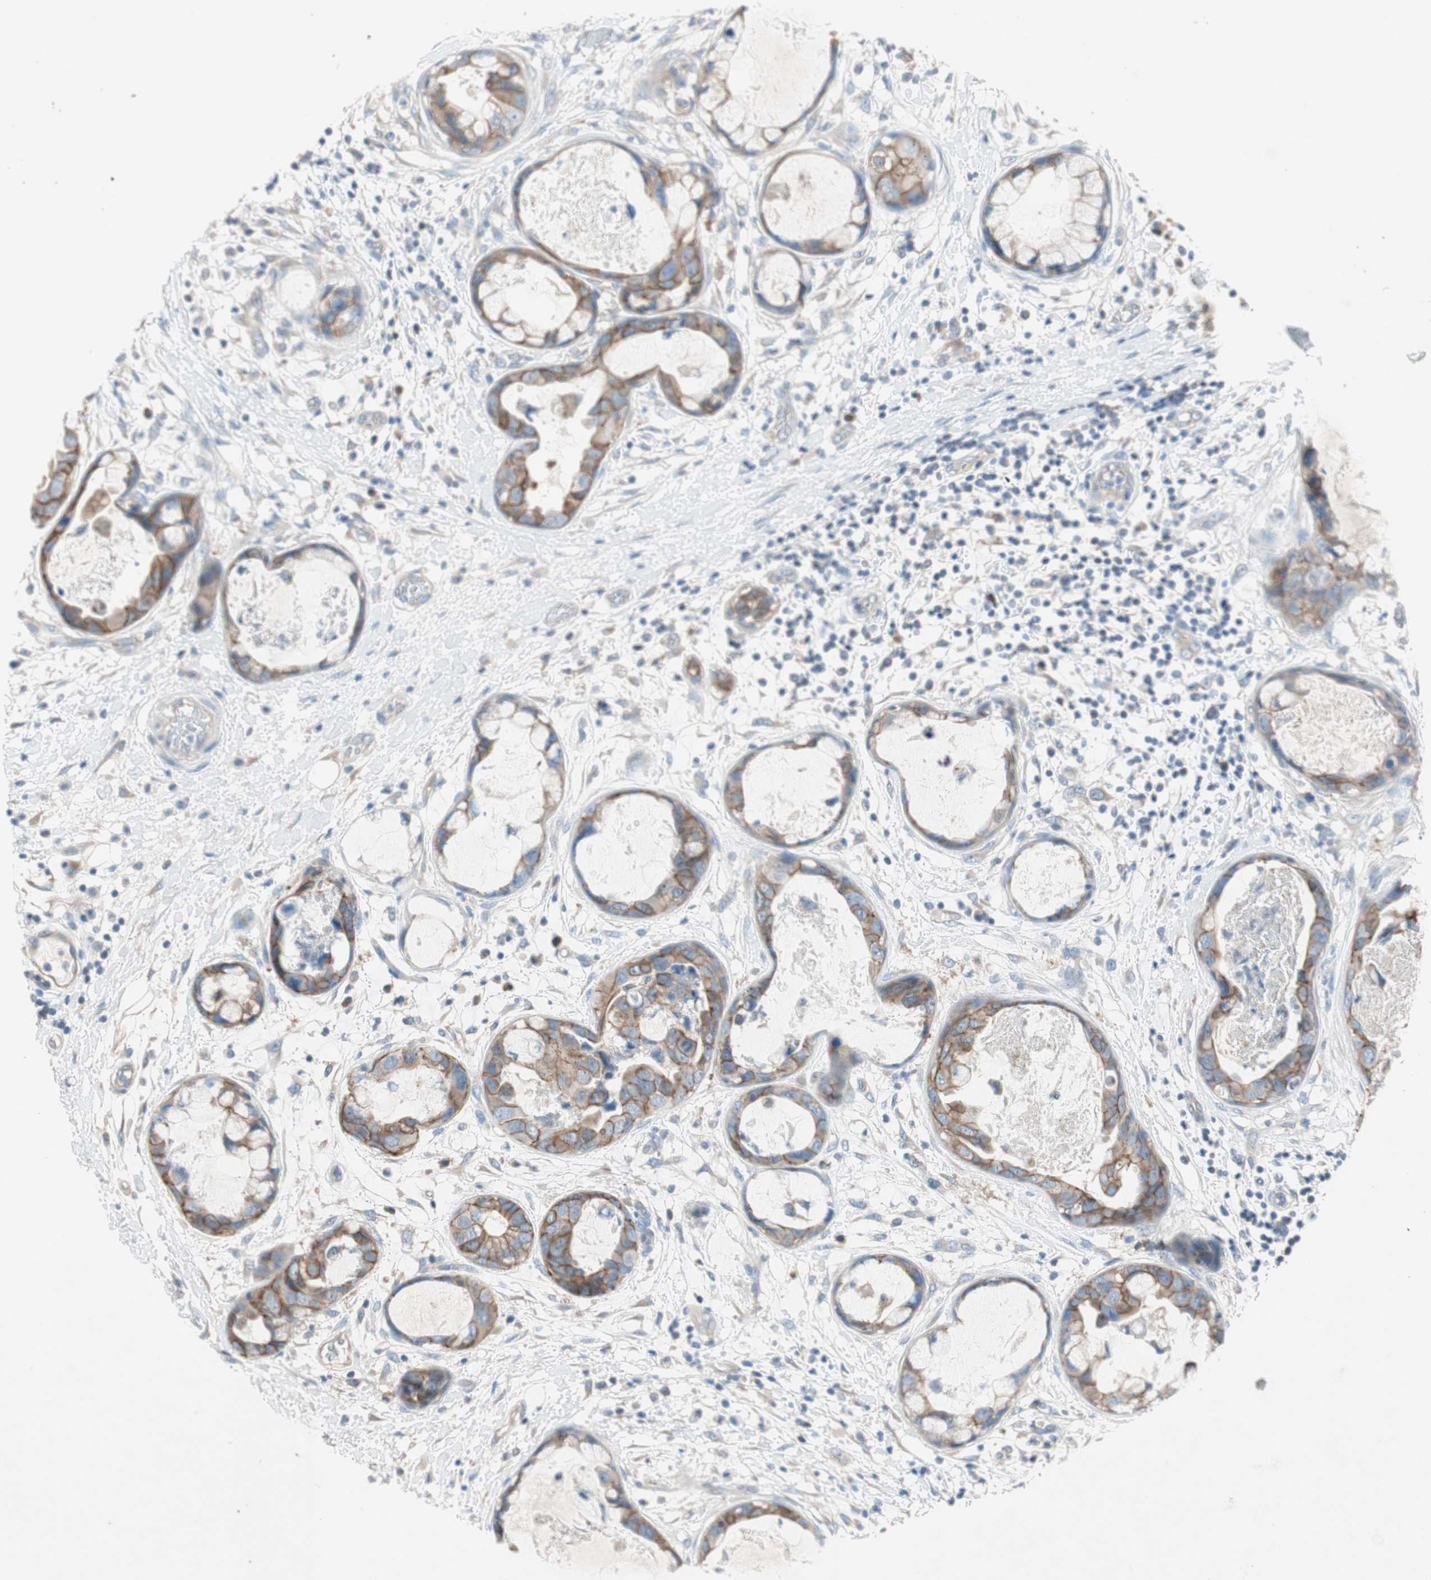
{"staining": {"intensity": "moderate", "quantity": ">75%", "location": "cytoplasmic/membranous"}, "tissue": "breast cancer", "cell_type": "Tumor cells", "image_type": "cancer", "snomed": [{"axis": "morphology", "description": "Duct carcinoma"}, {"axis": "topography", "description": "Breast"}], "caption": "Immunohistochemistry photomicrograph of breast invasive ductal carcinoma stained for a protein (brown), which shows medium levels of moderate cytoplasmic/membranous staining in about >75% of tumor cells.", "gene": "GLUL", "patient": {"sex": "female", "age": 40}}